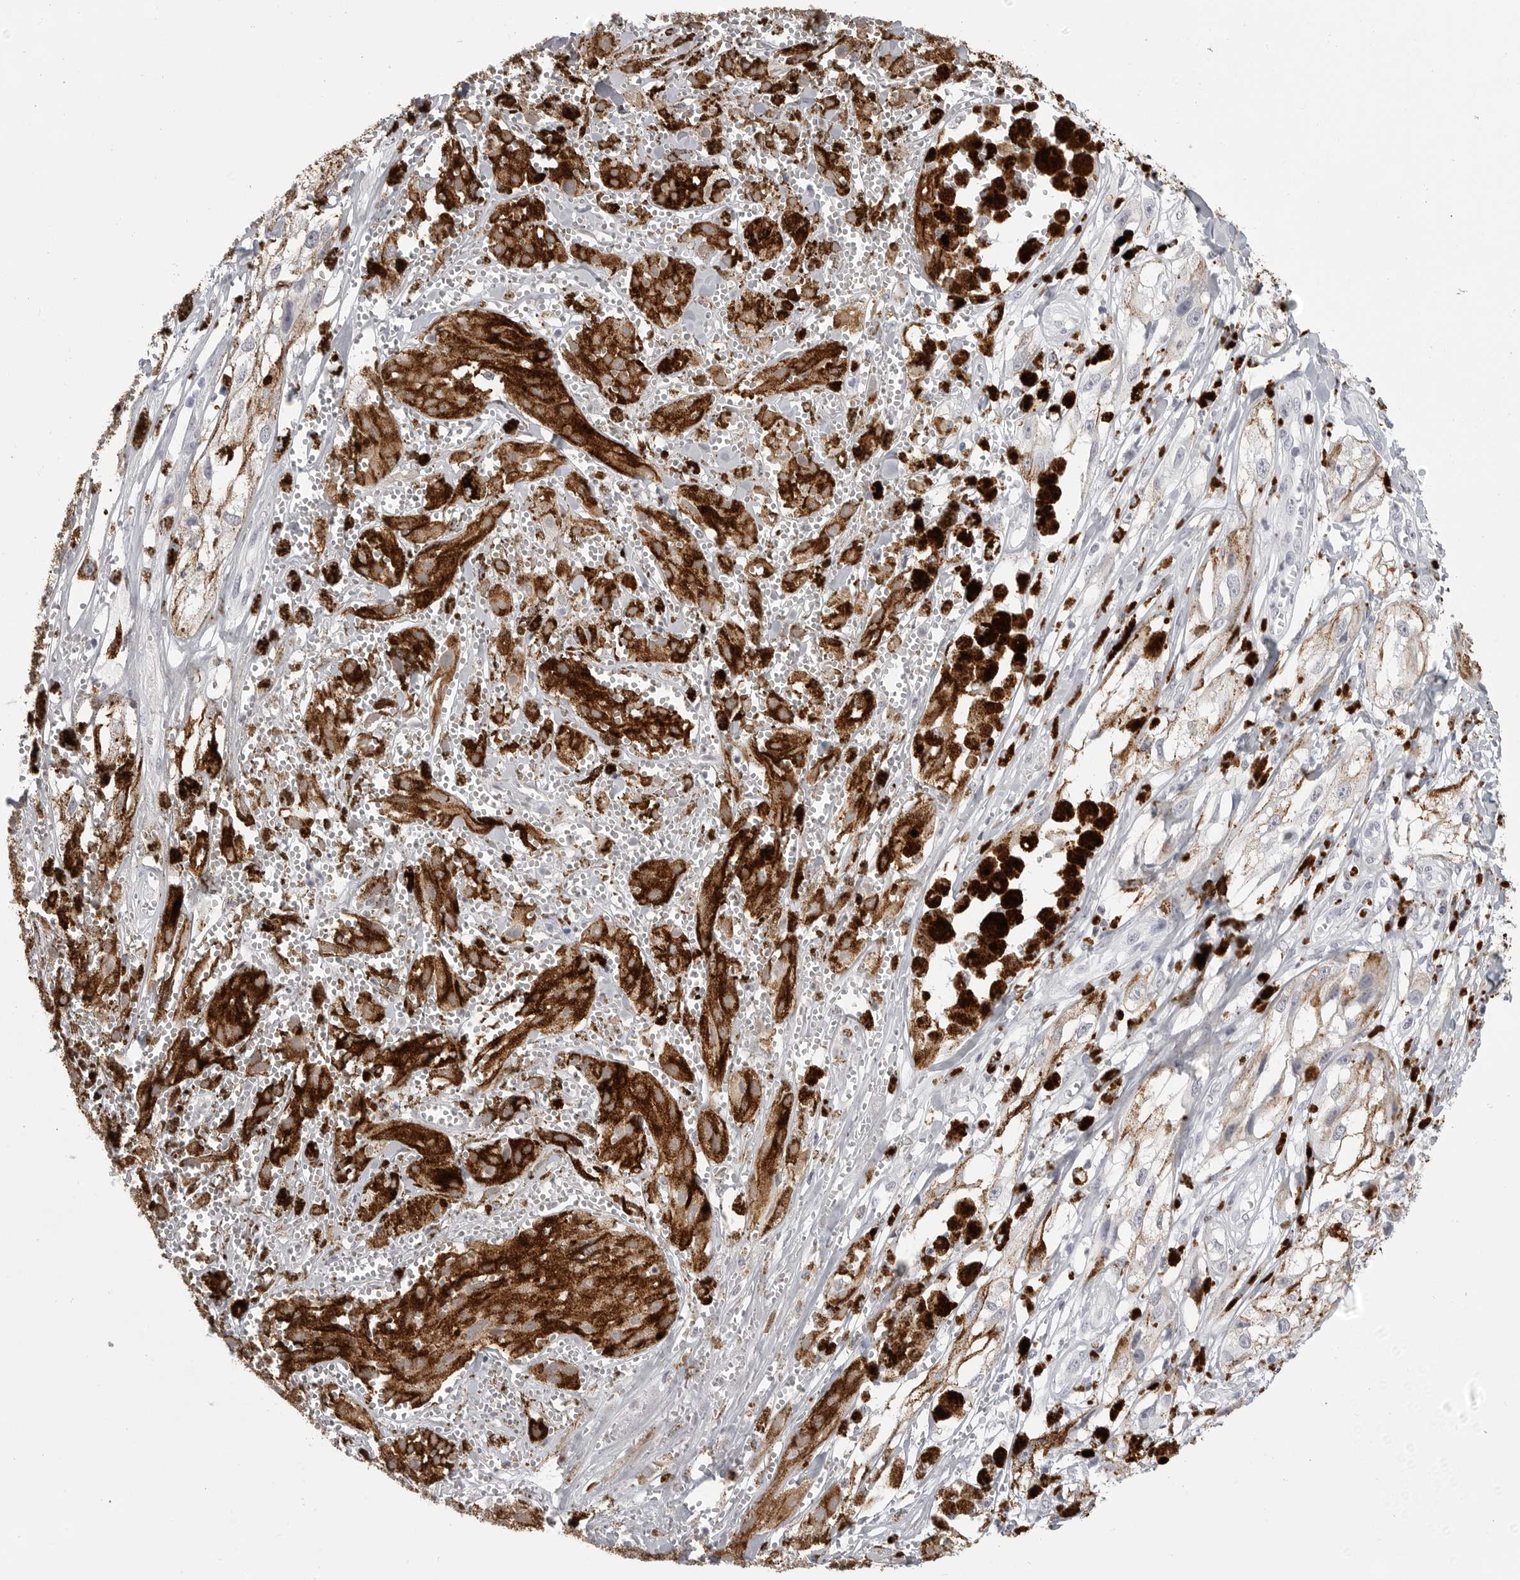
{"staining": {"intensity": "negative", "quantity": "none", "location": "none"}, "tissue": "melanoma", "cell_type": "Tumor cells", "image_type": "cancer", "snomed": [{"axis": "morphology", "description": "Malignant melanoma, NOS"}, {"axis": "topography", "description": "Skin"}], "caption": "Immunohistochemistry of human malignant melanoma displays no positivity in tumor cells.", "gene": "PRSS1", "patient": {"sex": "male", "age": 88}}